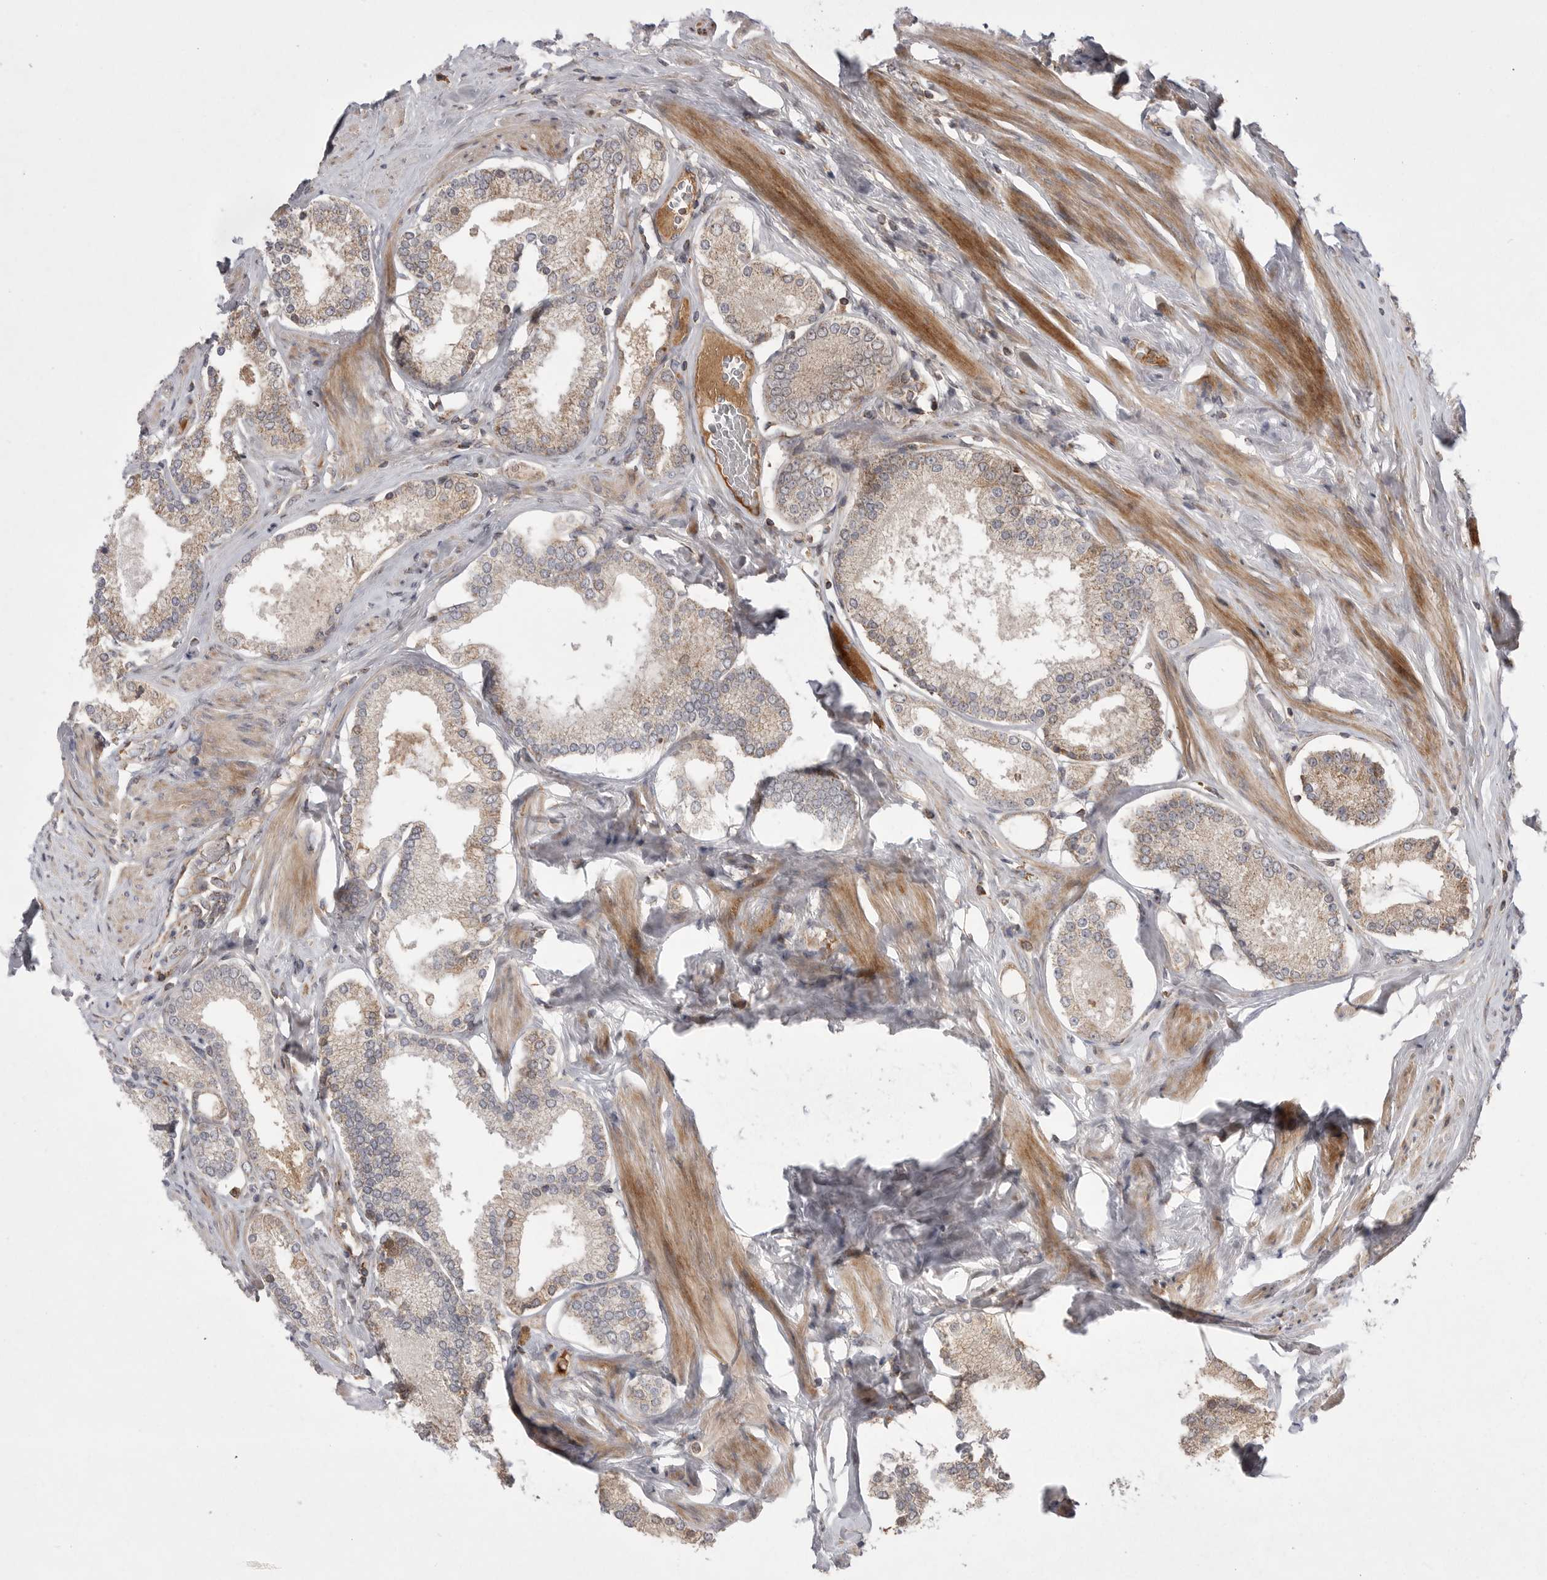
{"staining": {"intensity": "weak", "quantity": "25%-75%", "location": "cytoplasmic/membranous"}, "tissue": "prostate cancer", "cell_type": "Tumor cells", "image_type": "cancer", "snomed": [{"axis": "morphology", "description": "Adenocarcinoma, Low grade"}, {"axis": "topography", "description": "Prostate"}], "caption": "There is low levels of weak cytoplasmic/membranous staining in tumor cells of adenocarcinoma (low-grade) (prostate), as demonstrated by immunohistochemical staining (brown color).", "gene": "KYAT3", "patient": {"sex": "male", "age": 71}}